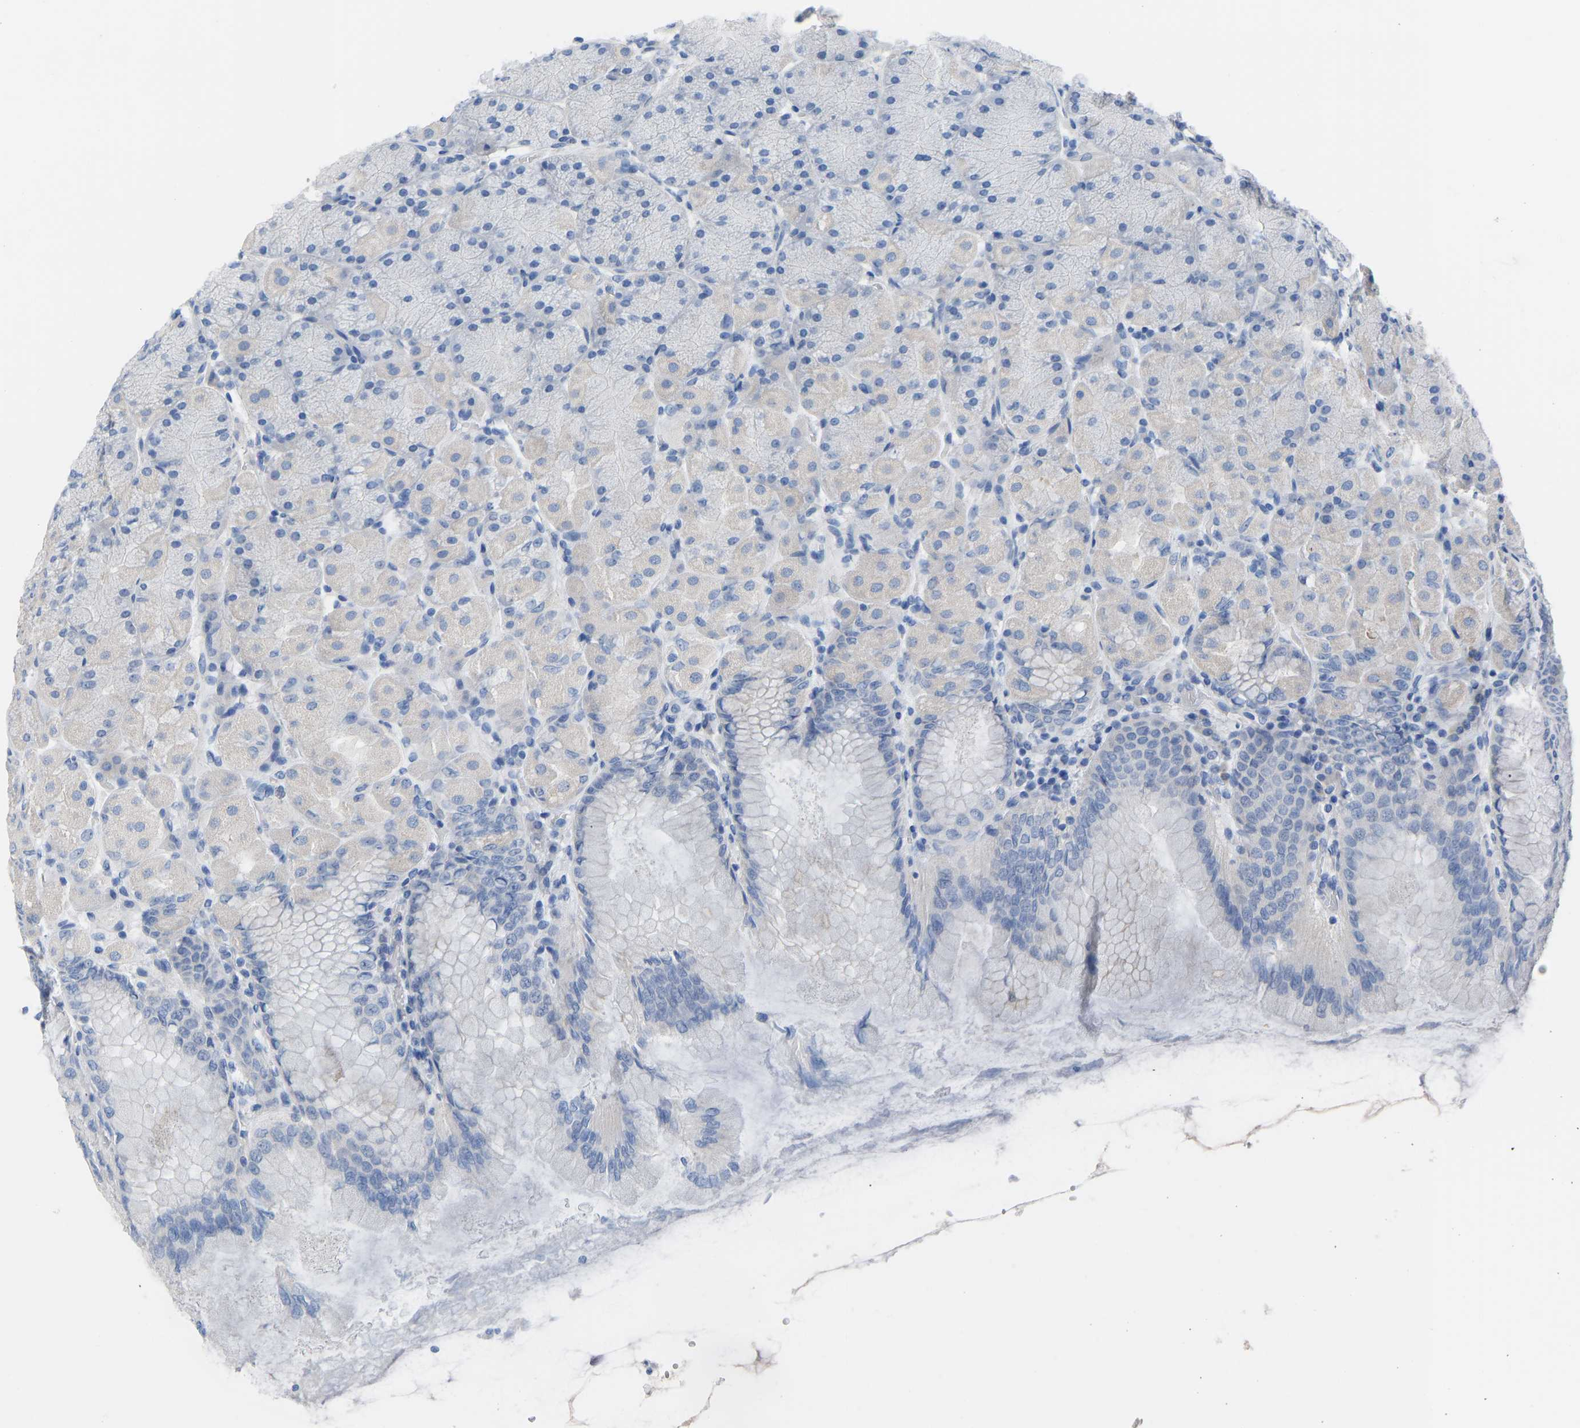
{"staining": {"intensity": "negative", "quantity": "none", "location": "none"}, "tissue": "stomach", "cell_type": "Glandular cells", "image_type": "normal", "snomed": [{"axis": "morphology", "description": "Normal tissue, NOS"}, {"axis": "topography", "description": "Stomach, upper"}], "caption": "Stomach was stained to show a protein in brown. There is no significant expression in glandular cells. (Brightfield microscopy of DAB (3,3'-diaminobenzidine) immunohistochemistry at high magnification).", "gene": "OLIG2", "patient": {"sex": "female", "age": 56}}